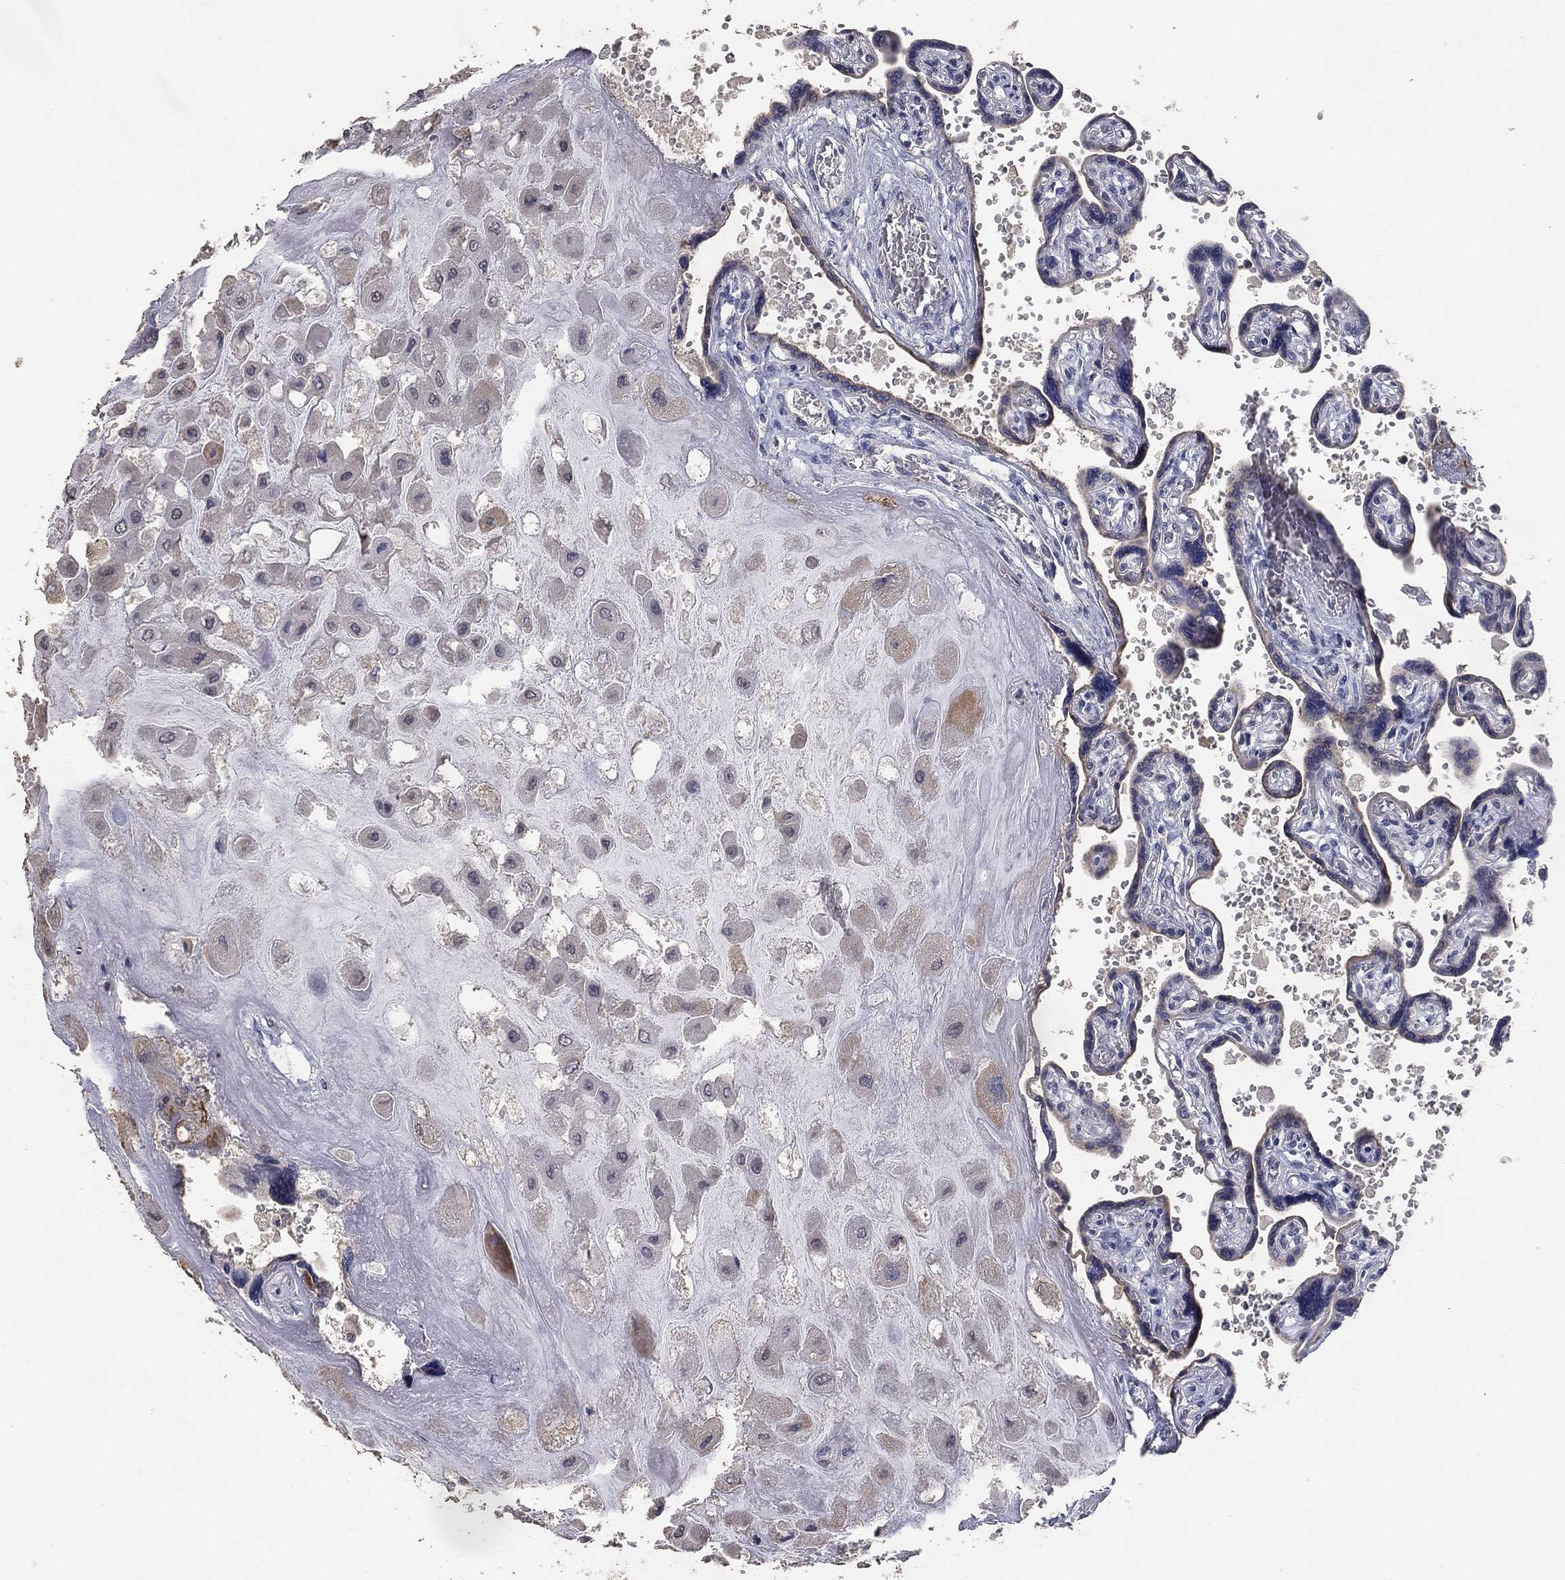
{"staining": {"intensity": "negative", "quantity": "none", "location": "none"}, "tissue": "placenta", "cell_type": "Decidual cells", "image_type": "normal", "snomed": [{"axis": "morphology", "description": "Normal tissue, NOS"}, {"axis": "topography", "description": "Placenta"}], "caption": "This is an immunohistochemistry (IHC) micrograph of normal human placenta. There is no expression in decidual cells.", "gene": "DSG1", "patient": {"sex": "female", "age": 32}}